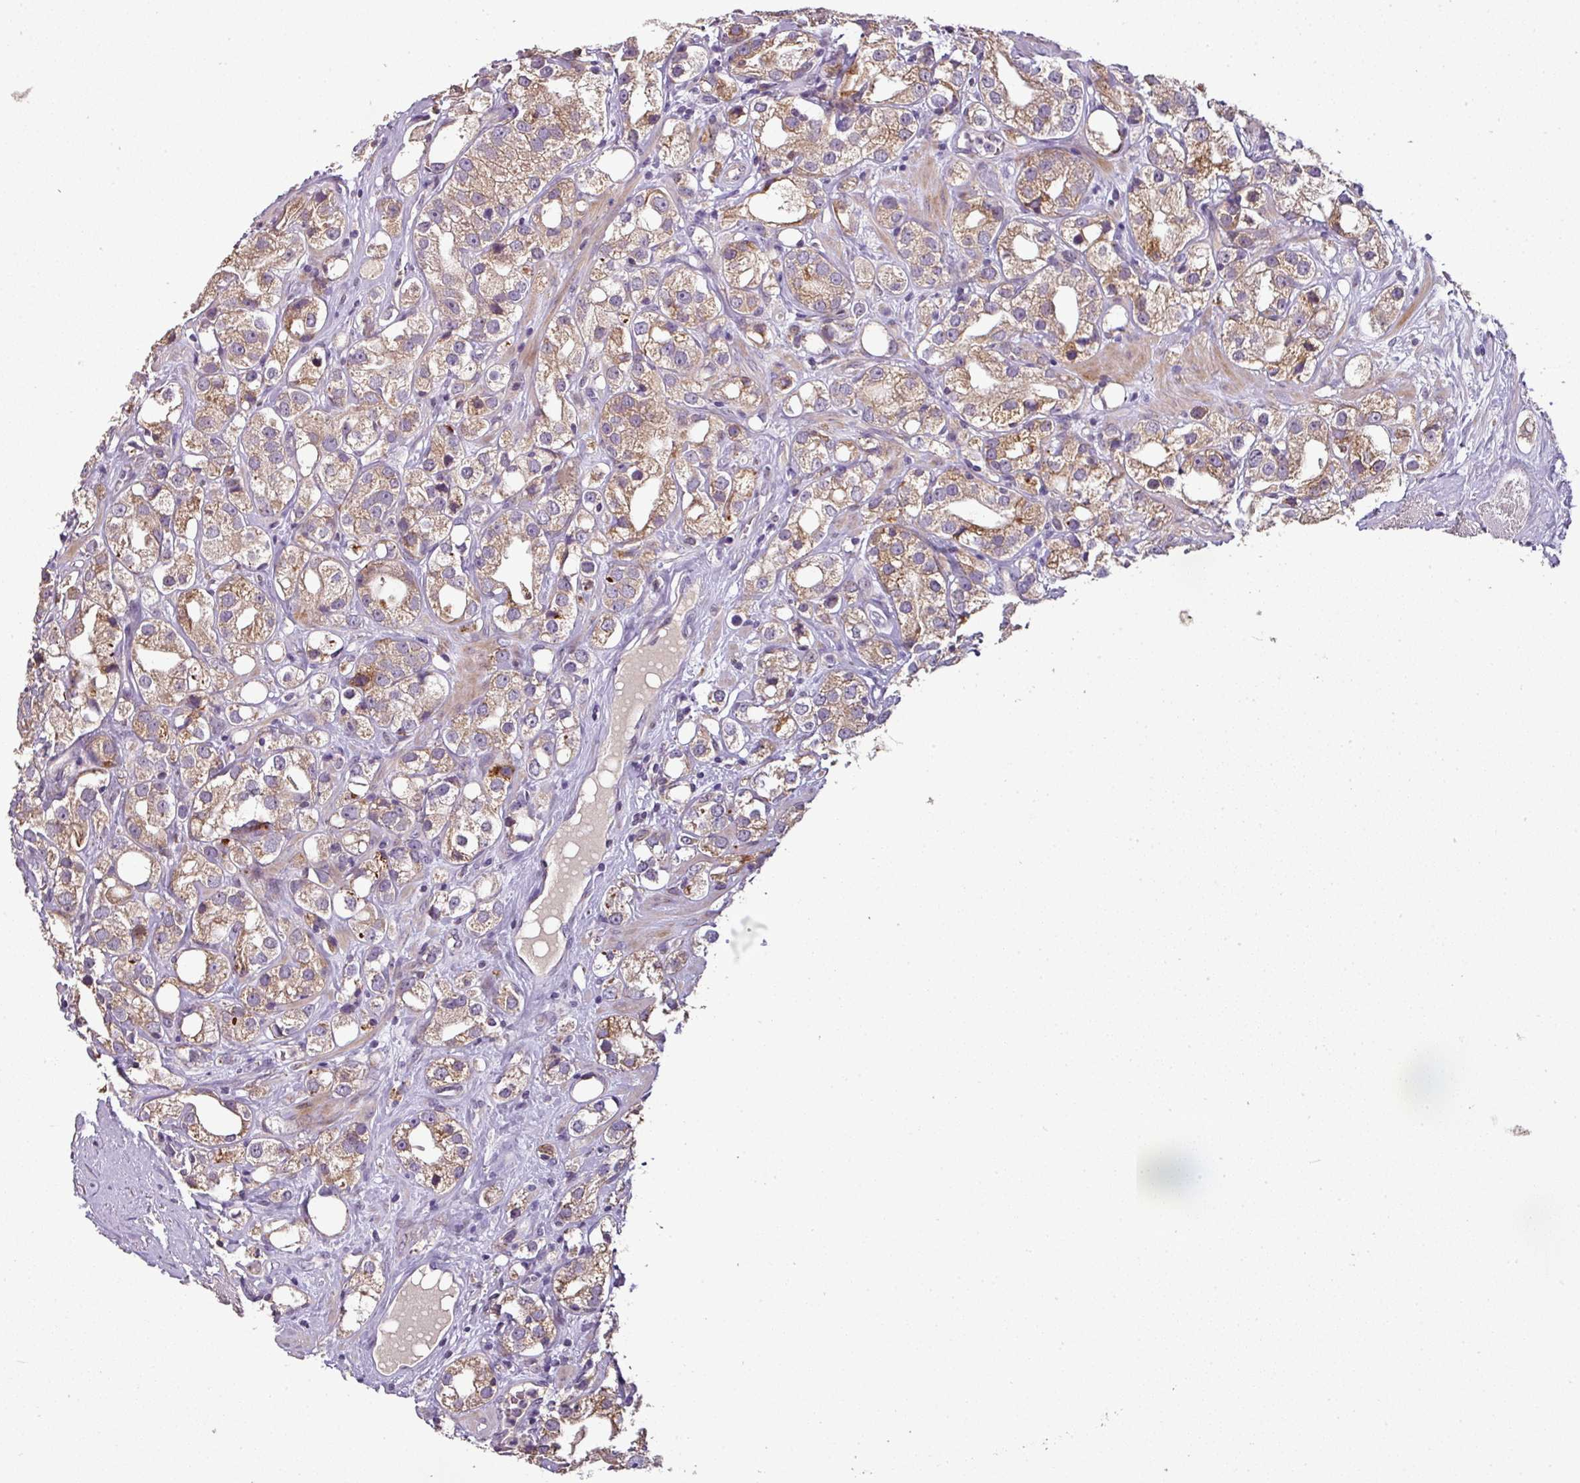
{"staining": {"intensity": "moderate", "quantity": ">75%", "location": "cytoplasmic/membranous"}, "tissue": "prostate cancer", "cell_type": "Tumor cells", "image_type": "cancer", "snomed": [{"axis": "morphology", "description": "Adenocarcinoma, NOS"}, {"axis": "topography", "description": "Prostate"}], "caption": "Immunohistochemistry (IHC) (DAB) staining of human prostate cancer reveals moderate cytoplasmic/membranous protein positivity in about >75% of tumor cells. (DAB (3,3'-diaminobenzidine) = brown stain, brightfield microscopy at high magnification).", "gene": "SPCS3", "patient": {"sex": "male", "age": 79}}